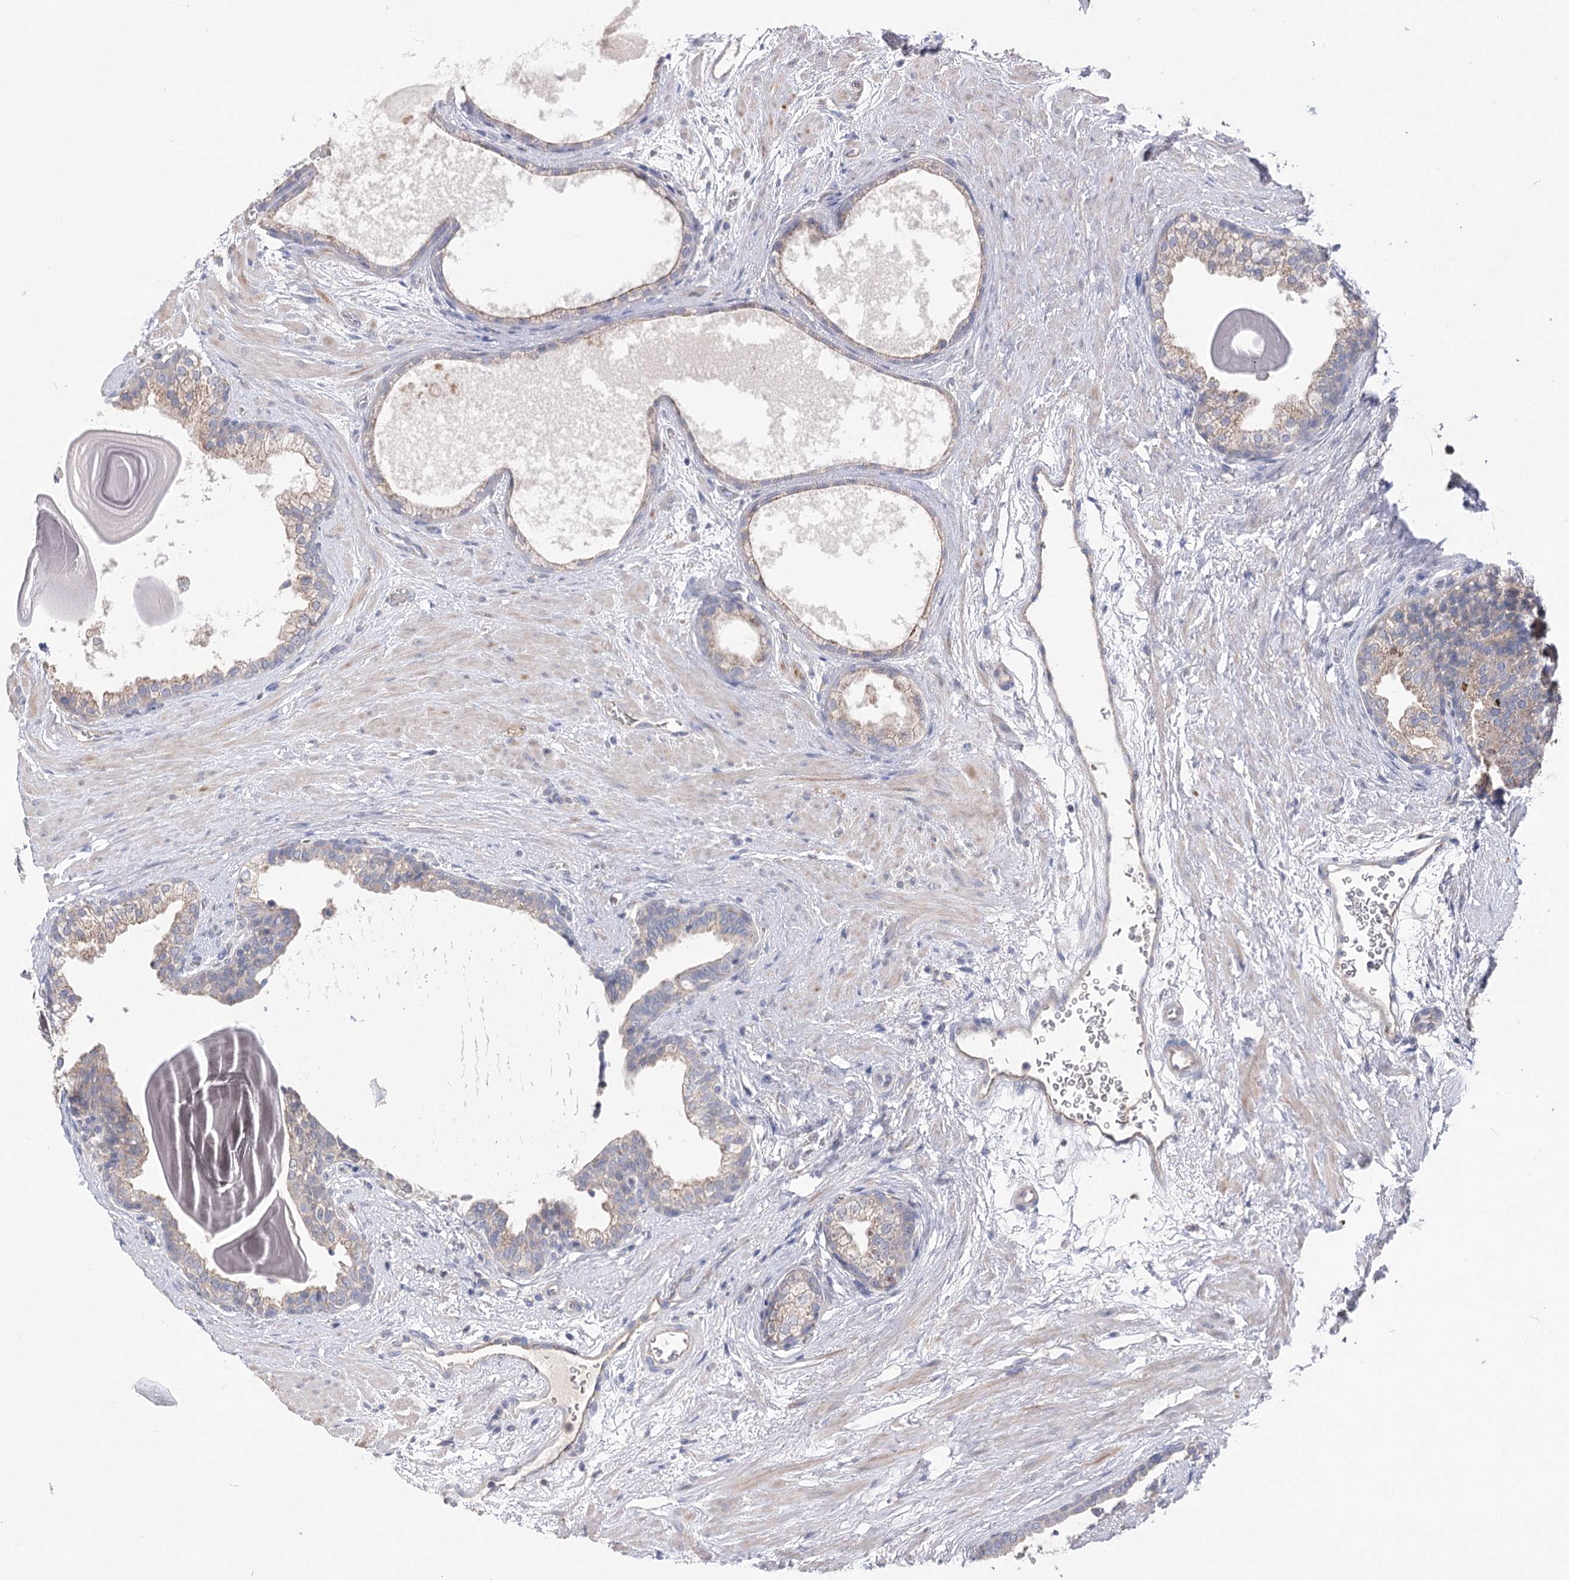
{"staining": {"intensity": "moderate", "quantity": "25%-75%", "location": "cytoplasmic/membranous"}, "tissue": "prostate", "cell_type": "Glandular cells", "image_type": "normal", "snomed": [{"axis": "morphology", "description": "Normal tissue, NOS"}, {"axis": "topography", "description": "Prostate"}], "caption": "Protein analysis of benign prostate demonstrates moderate cytoplasmic/membranous expression in approximately 25%-75% of glandular cells. (Stains: DAB in brown, nuclei in blue, Microscopy: brightfield microscopy at high magnification).", "gene": "AURKC", "patient": {"sex": "male", "age": 48}}